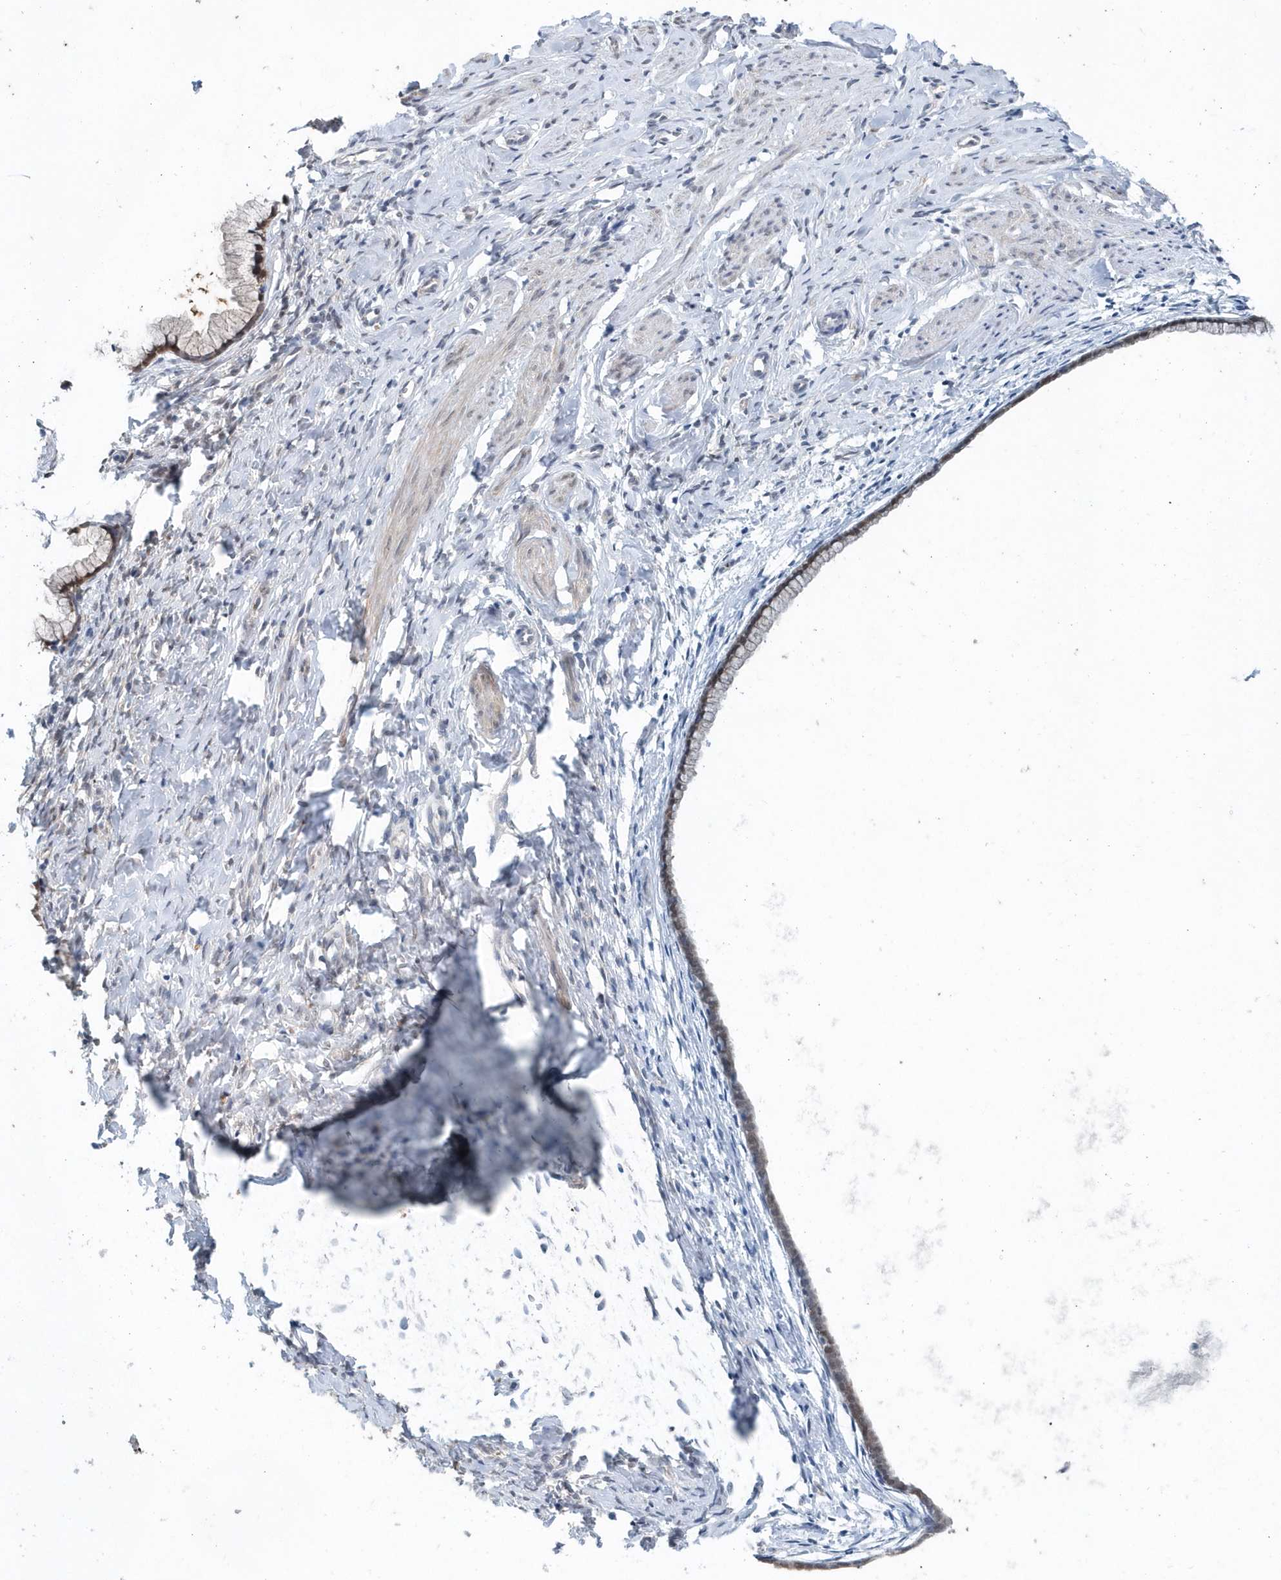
{"staining": {"intensity": "moderate", "quantity": "25%-75%", "location": "cytoplasmic/membranous"}, "tissue": "cervix", "cell_type": "Glandular cells", "image_type": "normal", "snomed": [{"axis": "morphology", "description": "Normal tissue, NOS"}, {"axis": "topography", "description": "Cervix"}], "caption": "The immunohistochemical stain labels moderate cytoplasmic/membranous positivity in glandular cells of benign cervix.", "gene": "PFN2", "patient": {"sex": "female", "age": 75}}